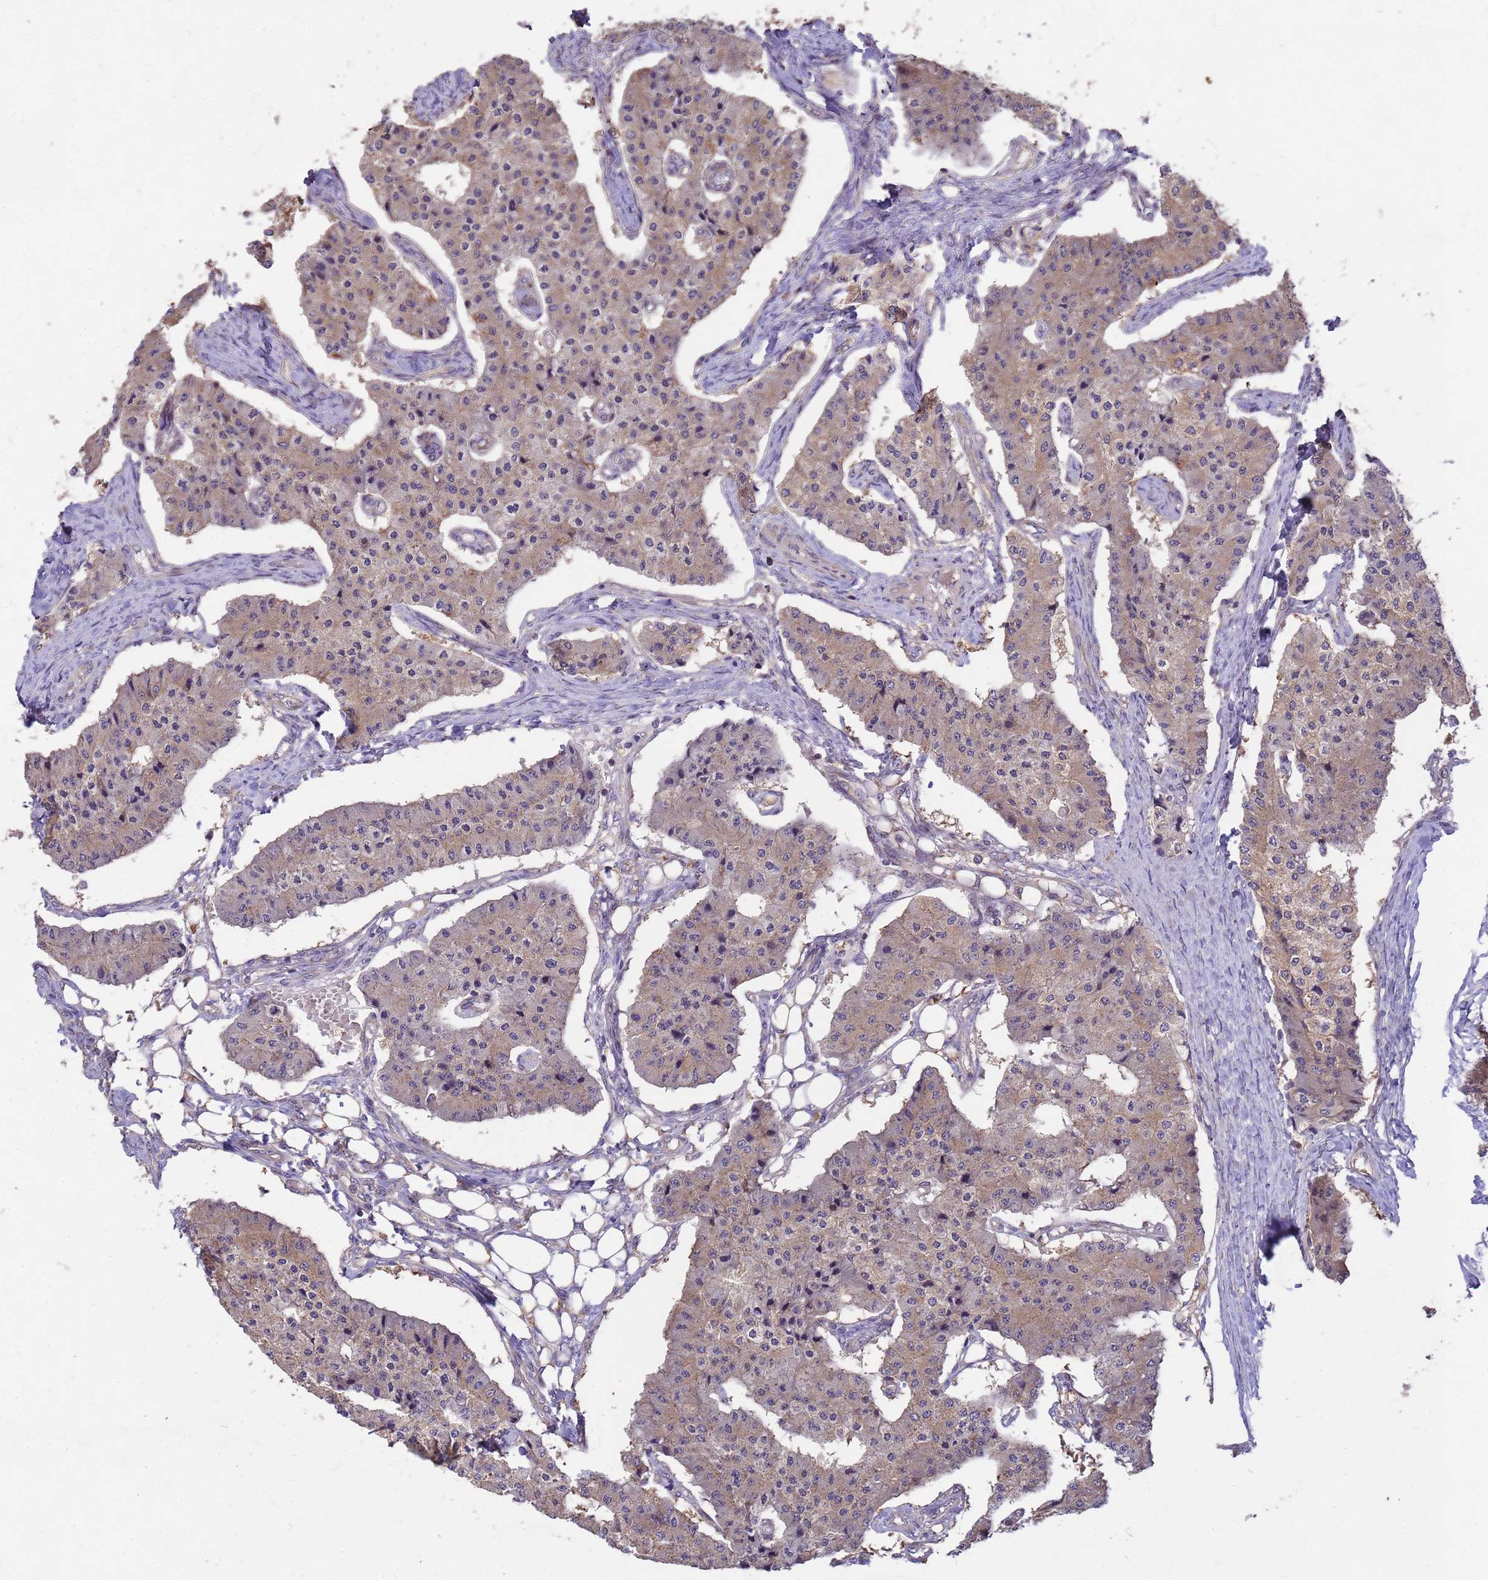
{"staining": {"intensity": "weak", "quantity": ">75%", "location": "cytoplasmic/membranous"}, "tissue": "carcinoid", "cell_type": "Tumor cells", "image_type": "cancer", "snomed": [{"axis": "morphology", "description": "Carcinoid, malignant, NOS"}, {"axis": "topography", "description": "Colon"}], "caption": "About >75% of tumor cells in carcinoid reveal weak cytoplasmic/membranous protein expression as visualized by brown immunohistochemical staining.", "gene": "PPP2CB", "patient": {"sex": "female", "age": 52}}